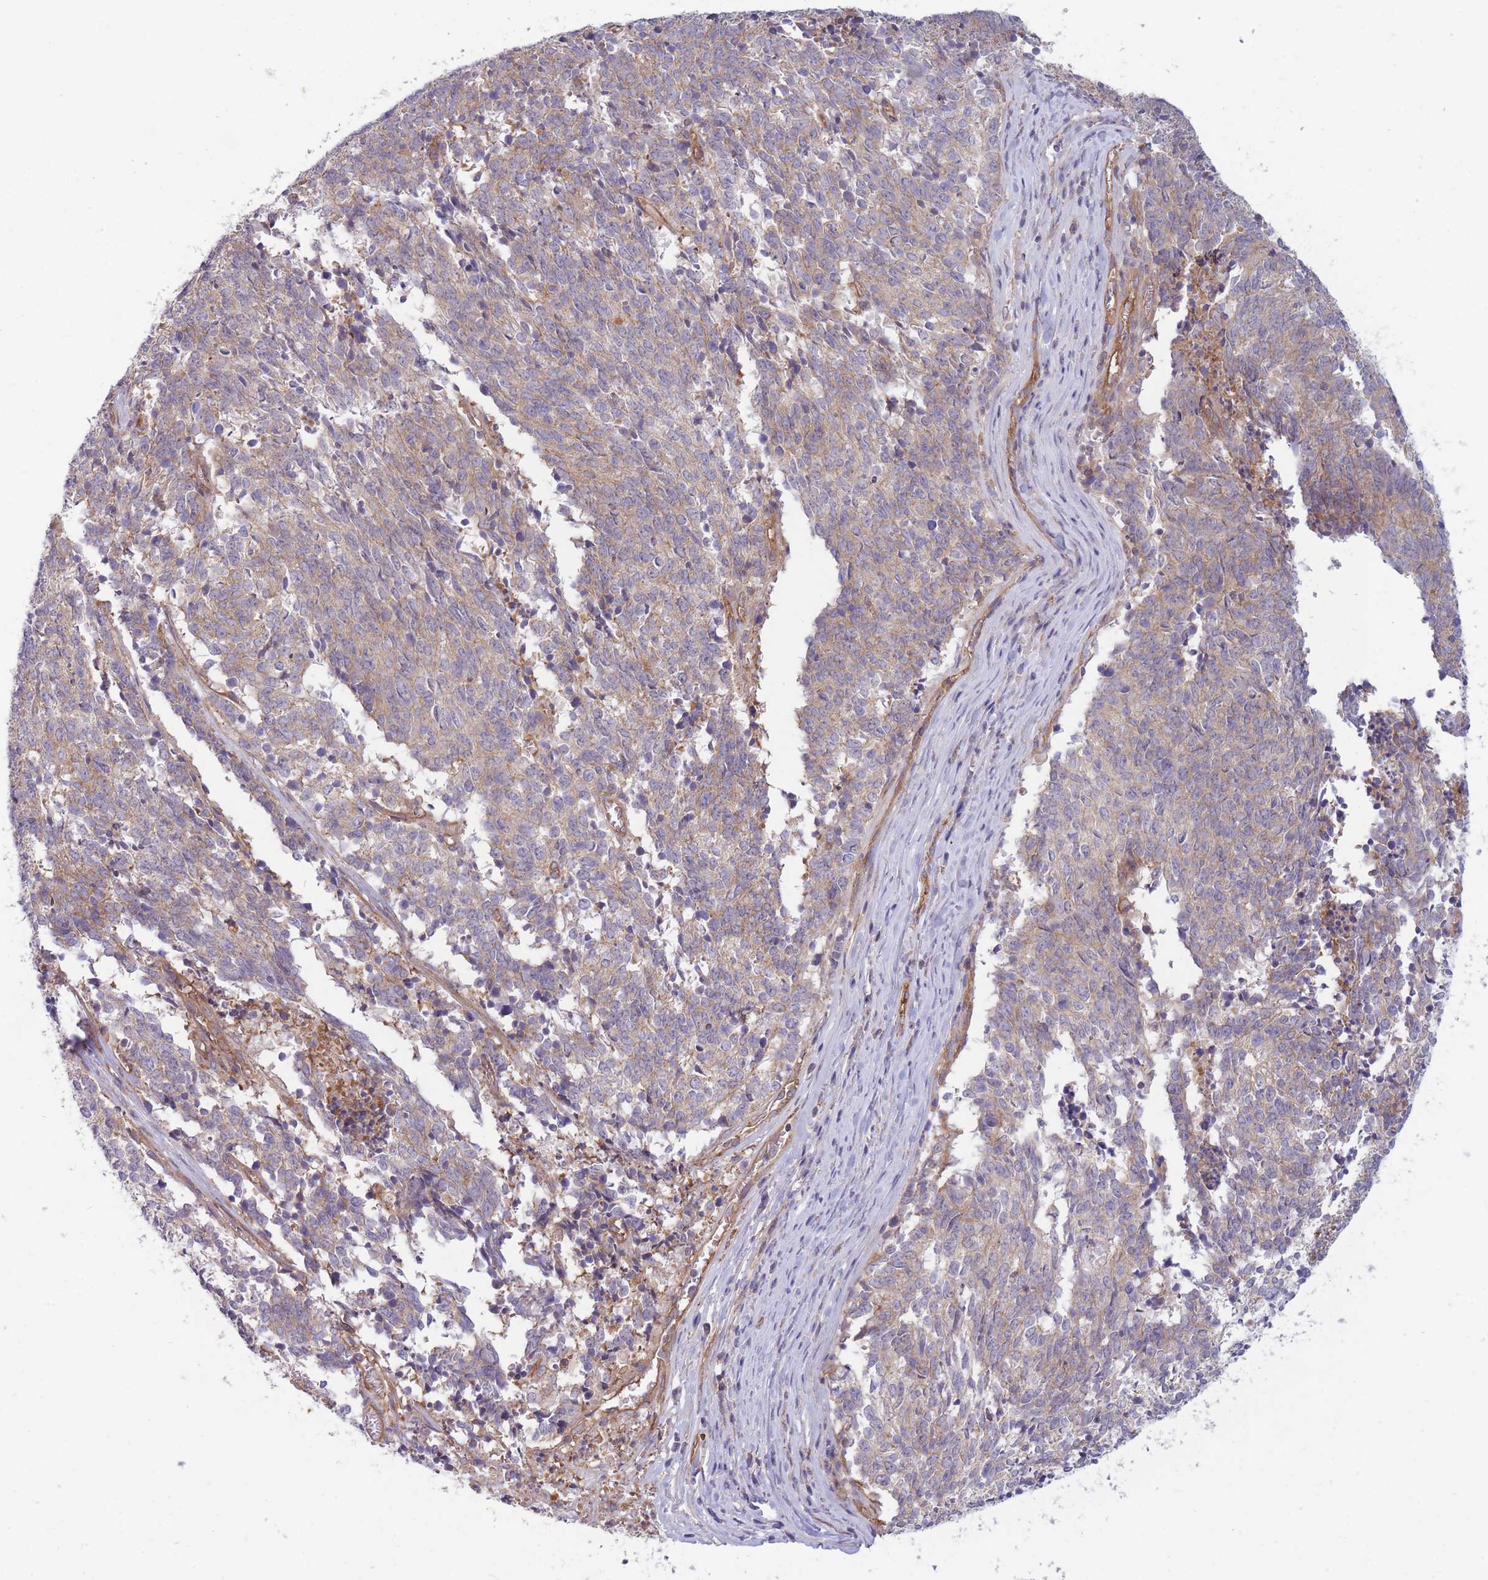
{"staining": {"intensity": "moderate", "quantity": "25%-75%", "location": "cytoplasmic/membranous"}, "tissue": "cervical cancer", "cell_type": "Tumor cells", "image_type": "cancer", "snomed": [{"axis": "morphology", "description": "Squamous cell carcinoma, NOS"}, {"axis": "topography", "description": "Cervix"}], "caption": "This is a micrograph of immunohistochemistry (IHC) staining of cervical cancer (squamous cell carcinoma), which shows moderate expression in the cytoplasmic/membranous of tumor cells.", "gene": "GGA1", "patient": {"sex": "female", "age": 29}}